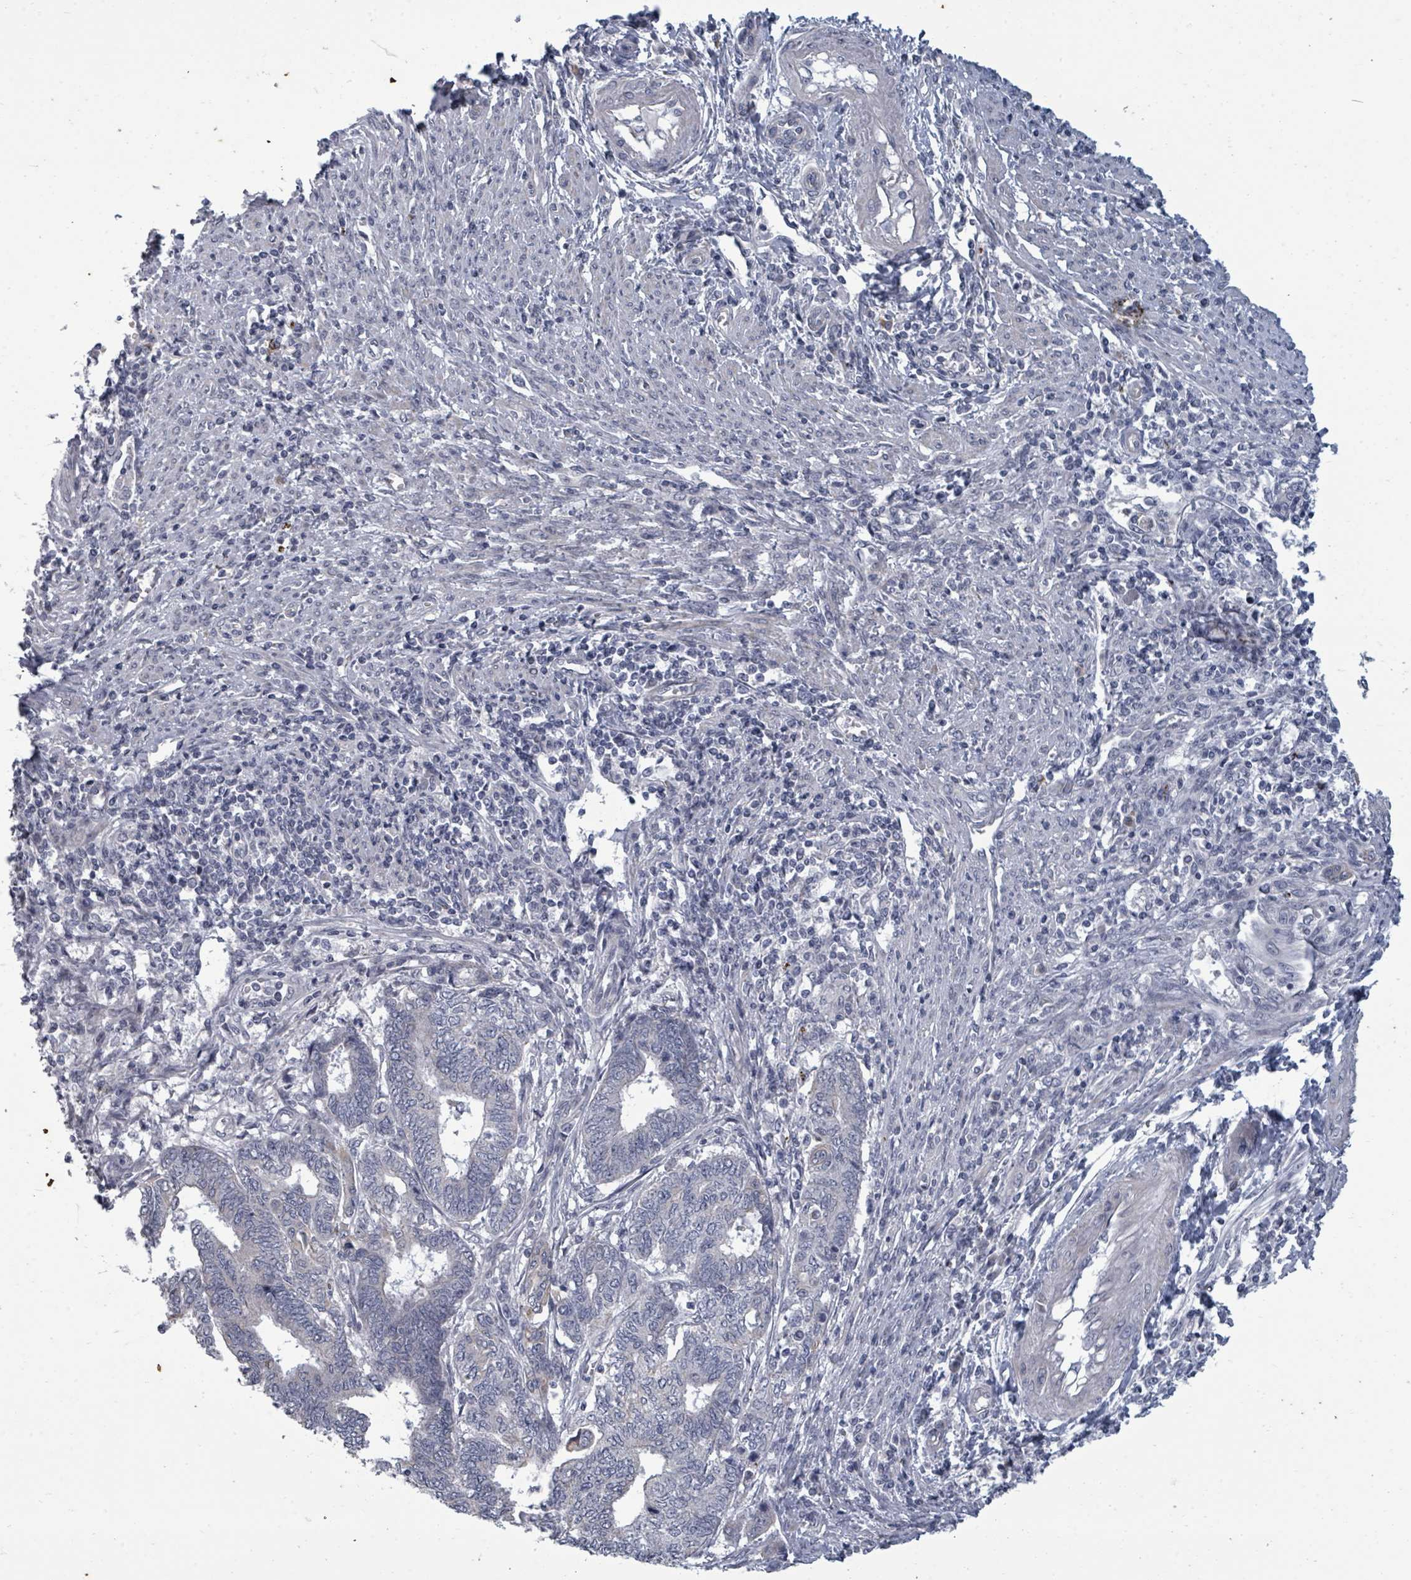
{"staining": {"intensity": "negative", "quantity": "none", "location": "none"}, "tissue": "endometrial cancer", "cell_type": "Tumor cells", "image_type": "cancer", "snomed": [{"axis": "morphology", "description": "Adenocarcinoma, NOS"}, {"axis": "topography", "description": "Uterus"}, {"axis": "topography", "description": "Endometrium"}], "caption": "IHC image of neoplastic tissue: endometrial adenocarcinoma stained with DAB reveals no significant protein positivity in tumor cells.", "gene": "ASB12", "patient": {"sex": "female", "age": 70}}